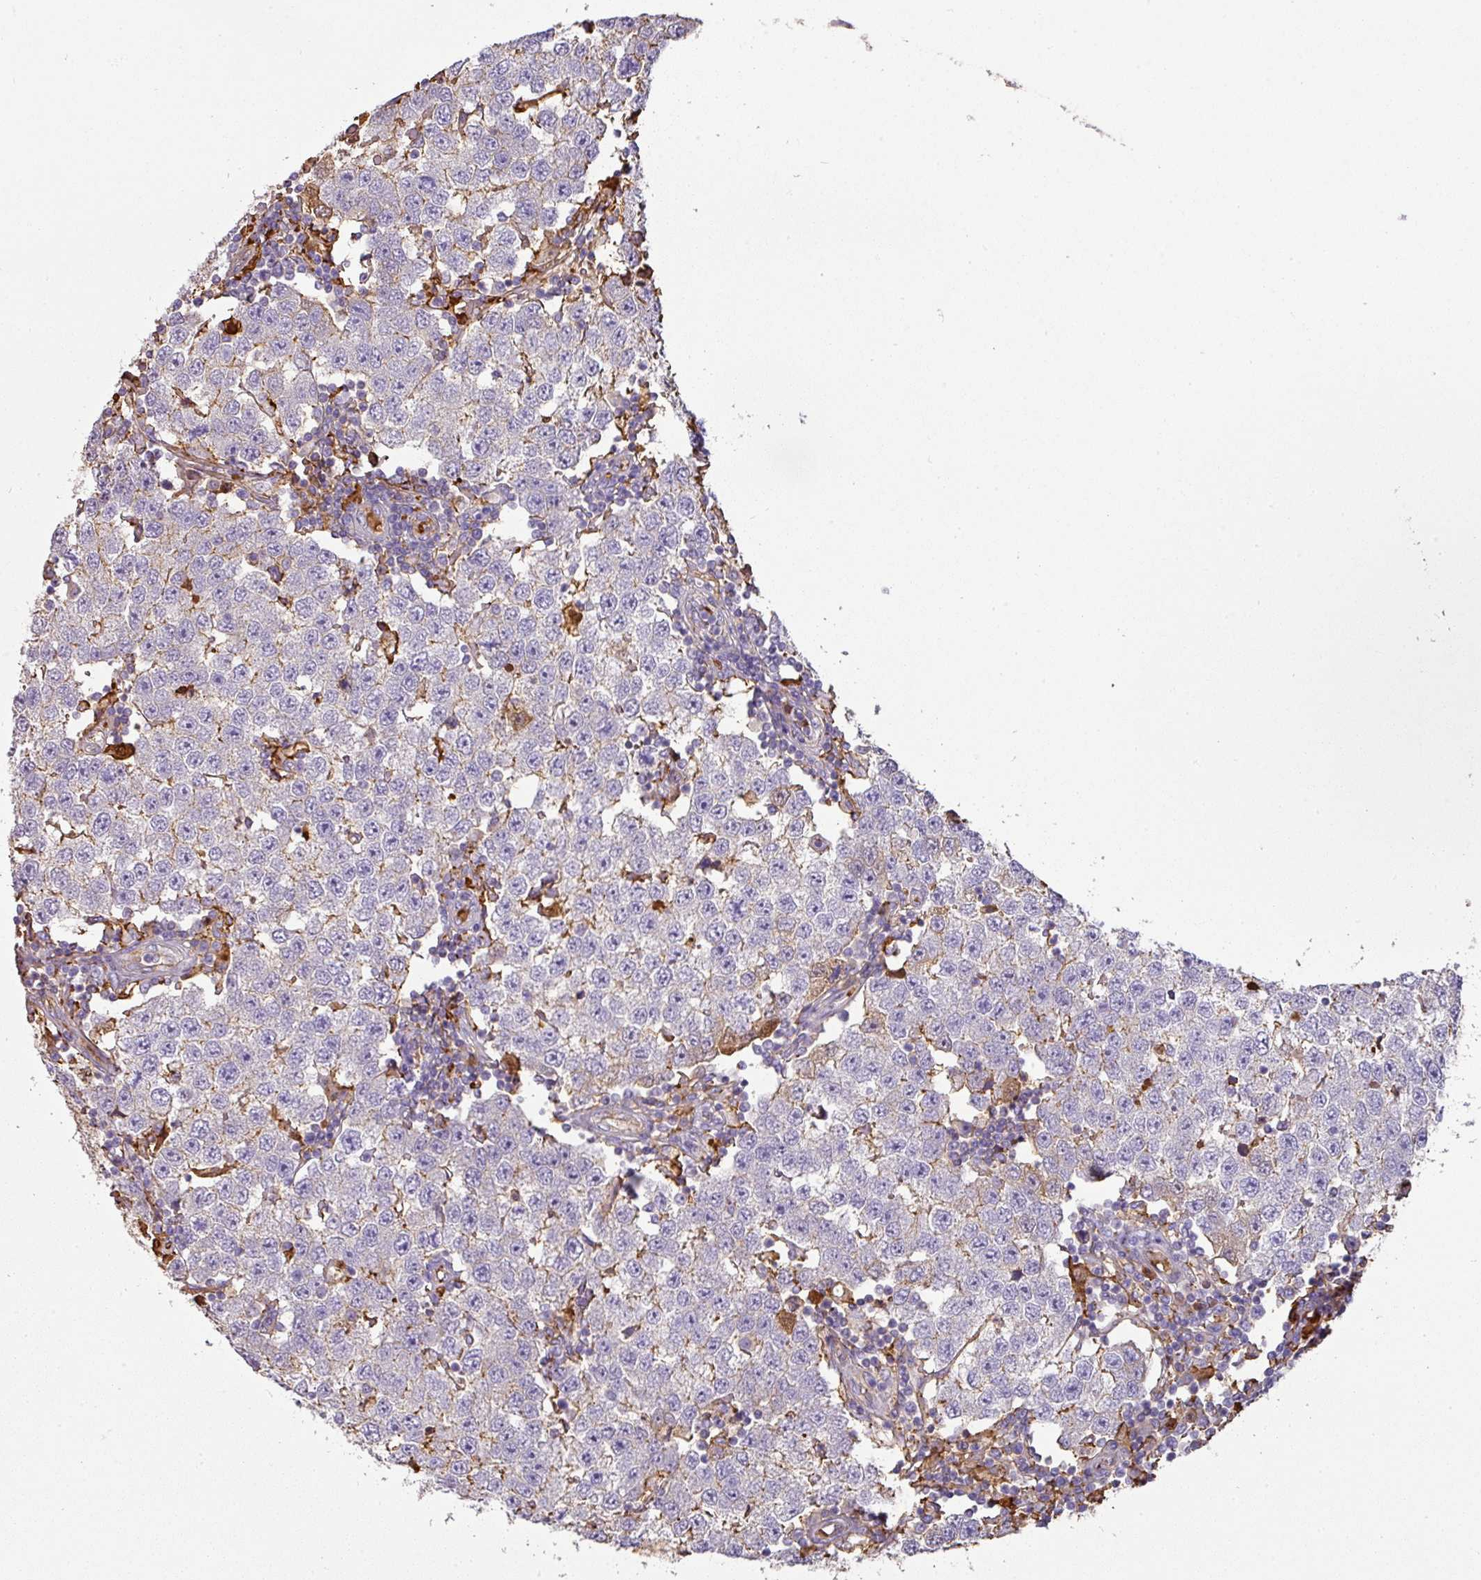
{"staining": {"intensity": "negative", "quantity": "none", "location": "none"}, "tissue": "testis cancer", "cell_type": "Tumor cells", "image_type": "cancer", "snomed": [{"axis": "morphology", "description": "Seminoma, NOS"}, {"axis": "topography", "description": "Testis"}], "caption": "A high-resolution micrograph shows IHC staining of testis cancer, which reveals no significant positivity in tumor cells. (DAB IHC visualized using brightfield microscopy, high magnification).", "gene": "CCZ1", "patient": {"sex": "male", "age": 34}}